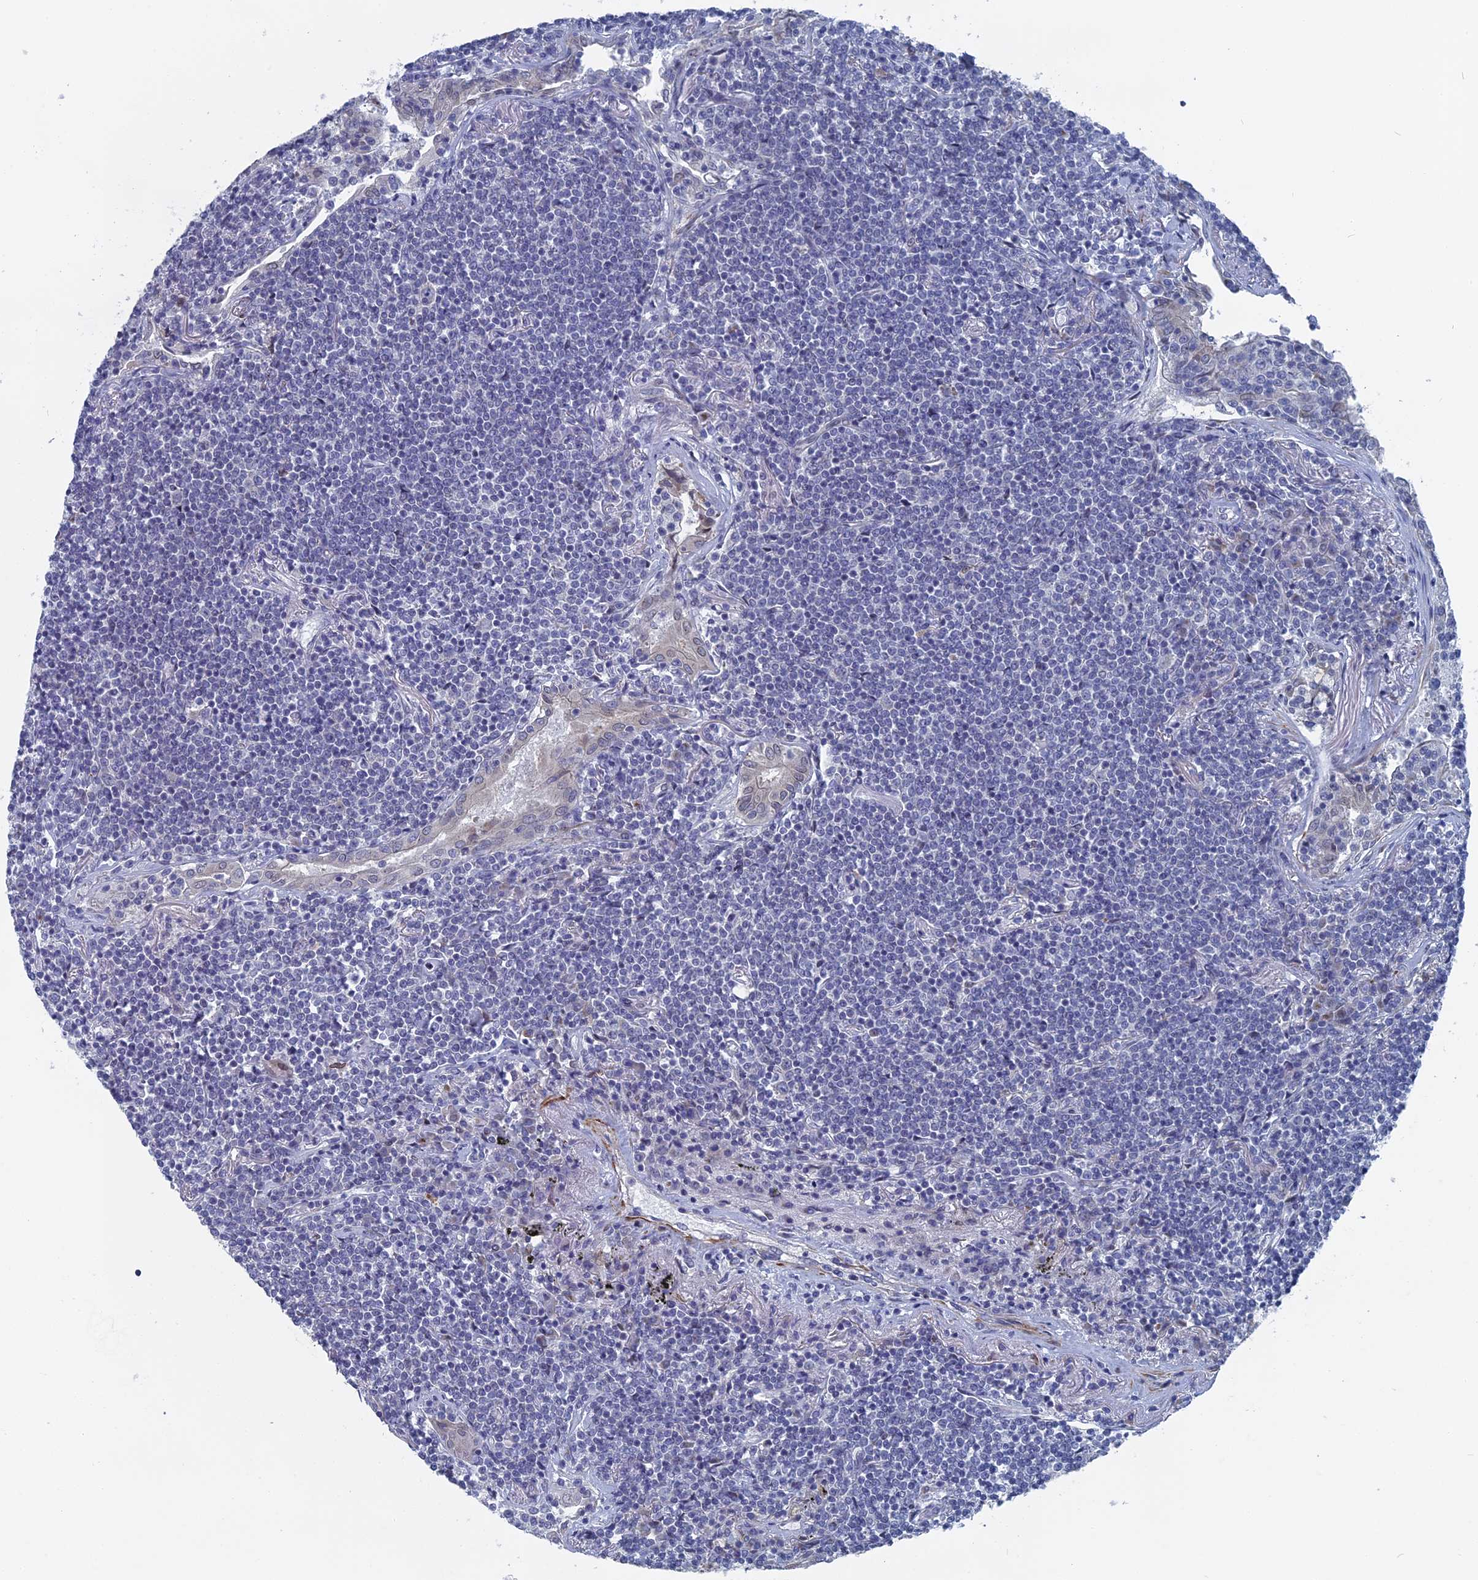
{"staining": {"intensity": "negative", "quantity": "none", "location": "none"}, "tissue": "lymphoma", "cell_type": "Tumor cells", "image_type": "cancer", "snomed": [{"axis": "morphology", "description": "Malignant lymphoma, non-Hodgkin's type, Low grade"}, {"axis": "topography", "description": "Lung"}], "caption": "Tumor cells are negative for brown protein staining in lymphoma.", "gene": "MTRF1", "patient": {"sex": "female", "age": 71}}